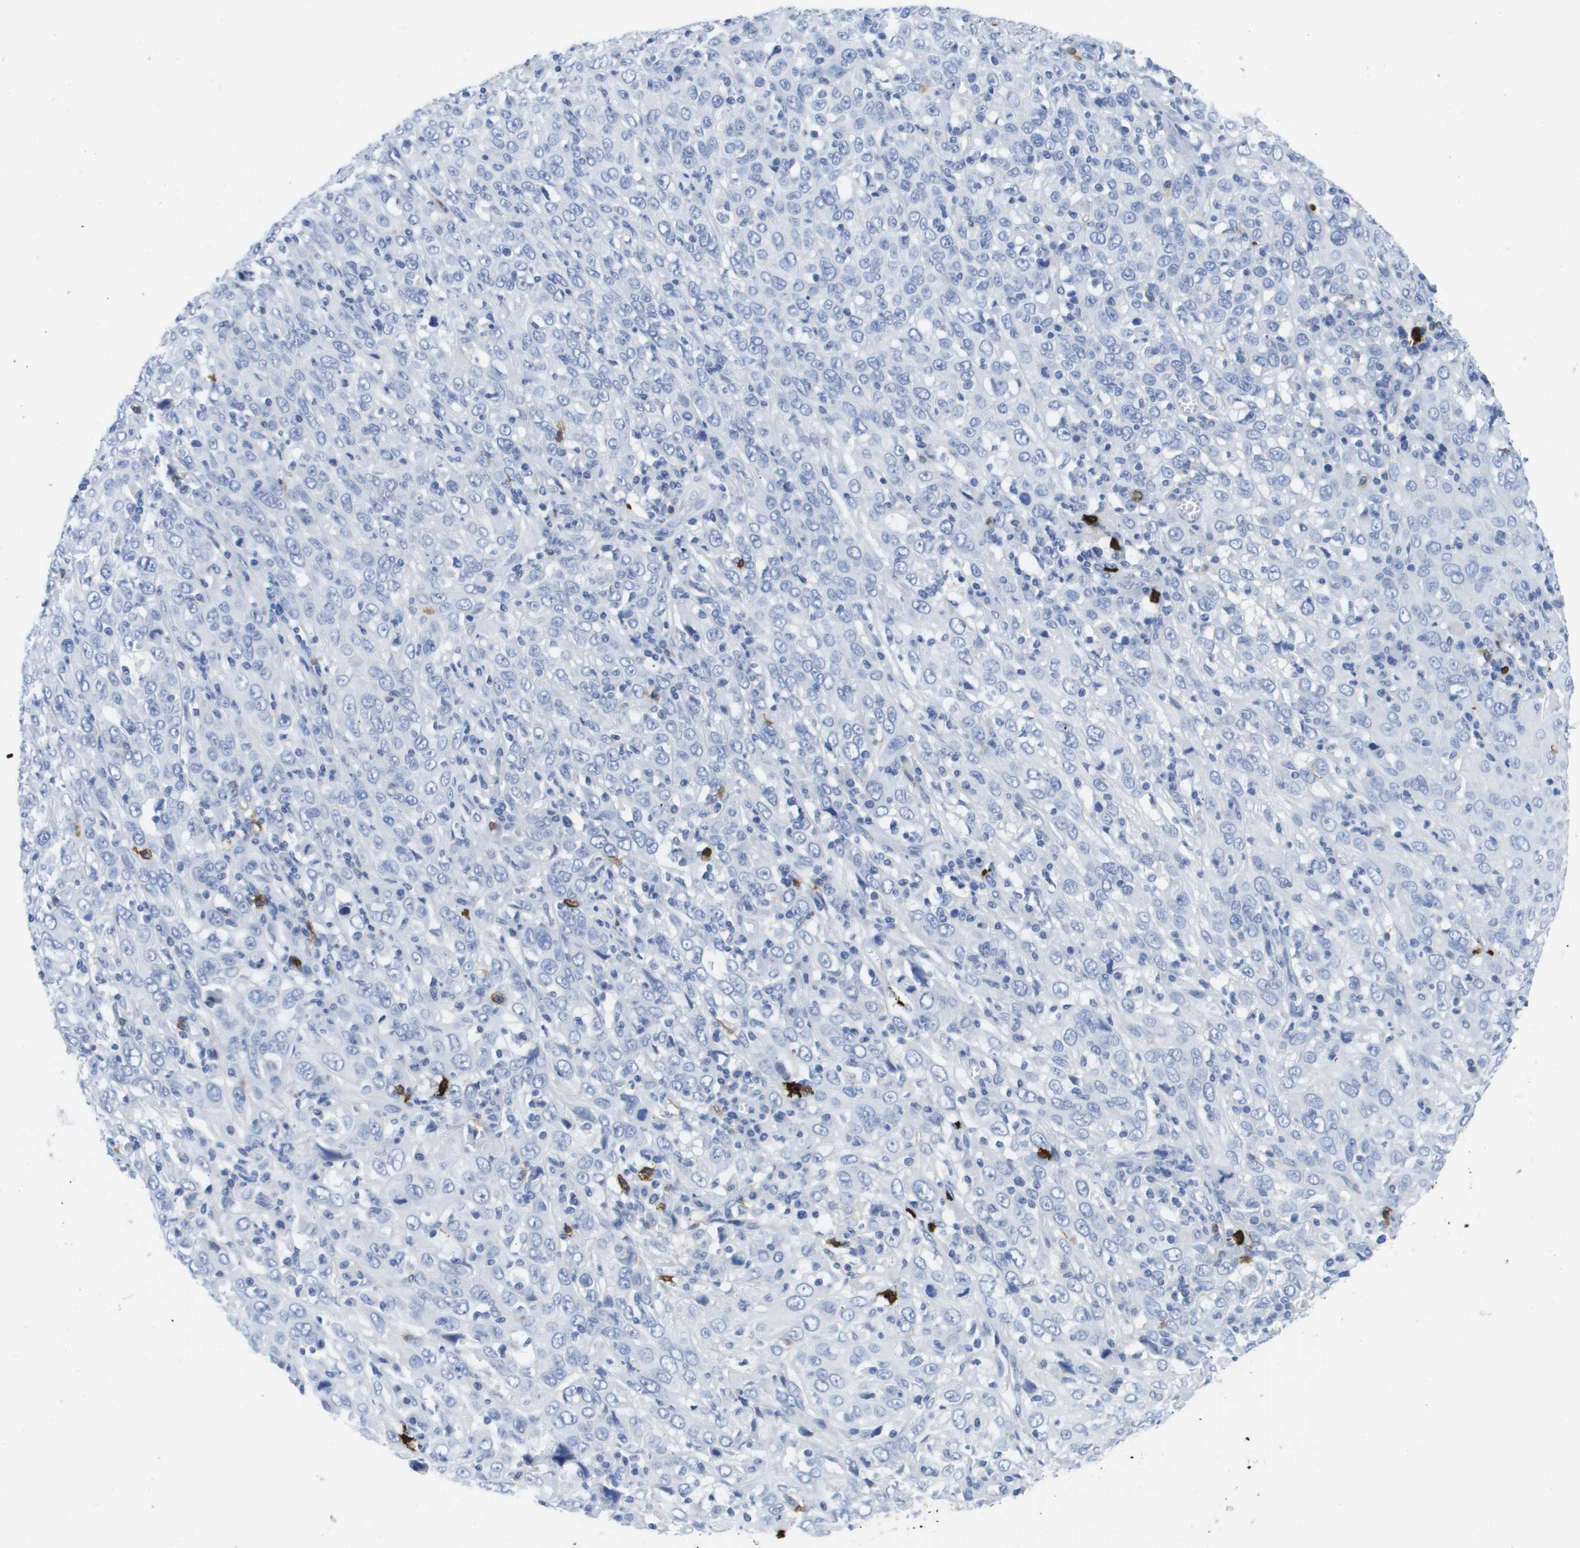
{"staining": {"intensity": "negative", "quantity": "none", "location": "none"}, "tissue": "cervical cancer", "cell_type": "Tumor cells", "image_type": "cancer", "snomed": [{"axis": "morphology", "description": "Squamous cell carcinoma, NOS"}, {"axis": "topography", "description": "Cervix"}], "caption": "DAB immunohistochemical staining of squamous cell carcinoma (cervical) displays no significant positivity in tumor cells.", "gene": "MS4A1", "patient": {"sex": "female", "age": 46}}